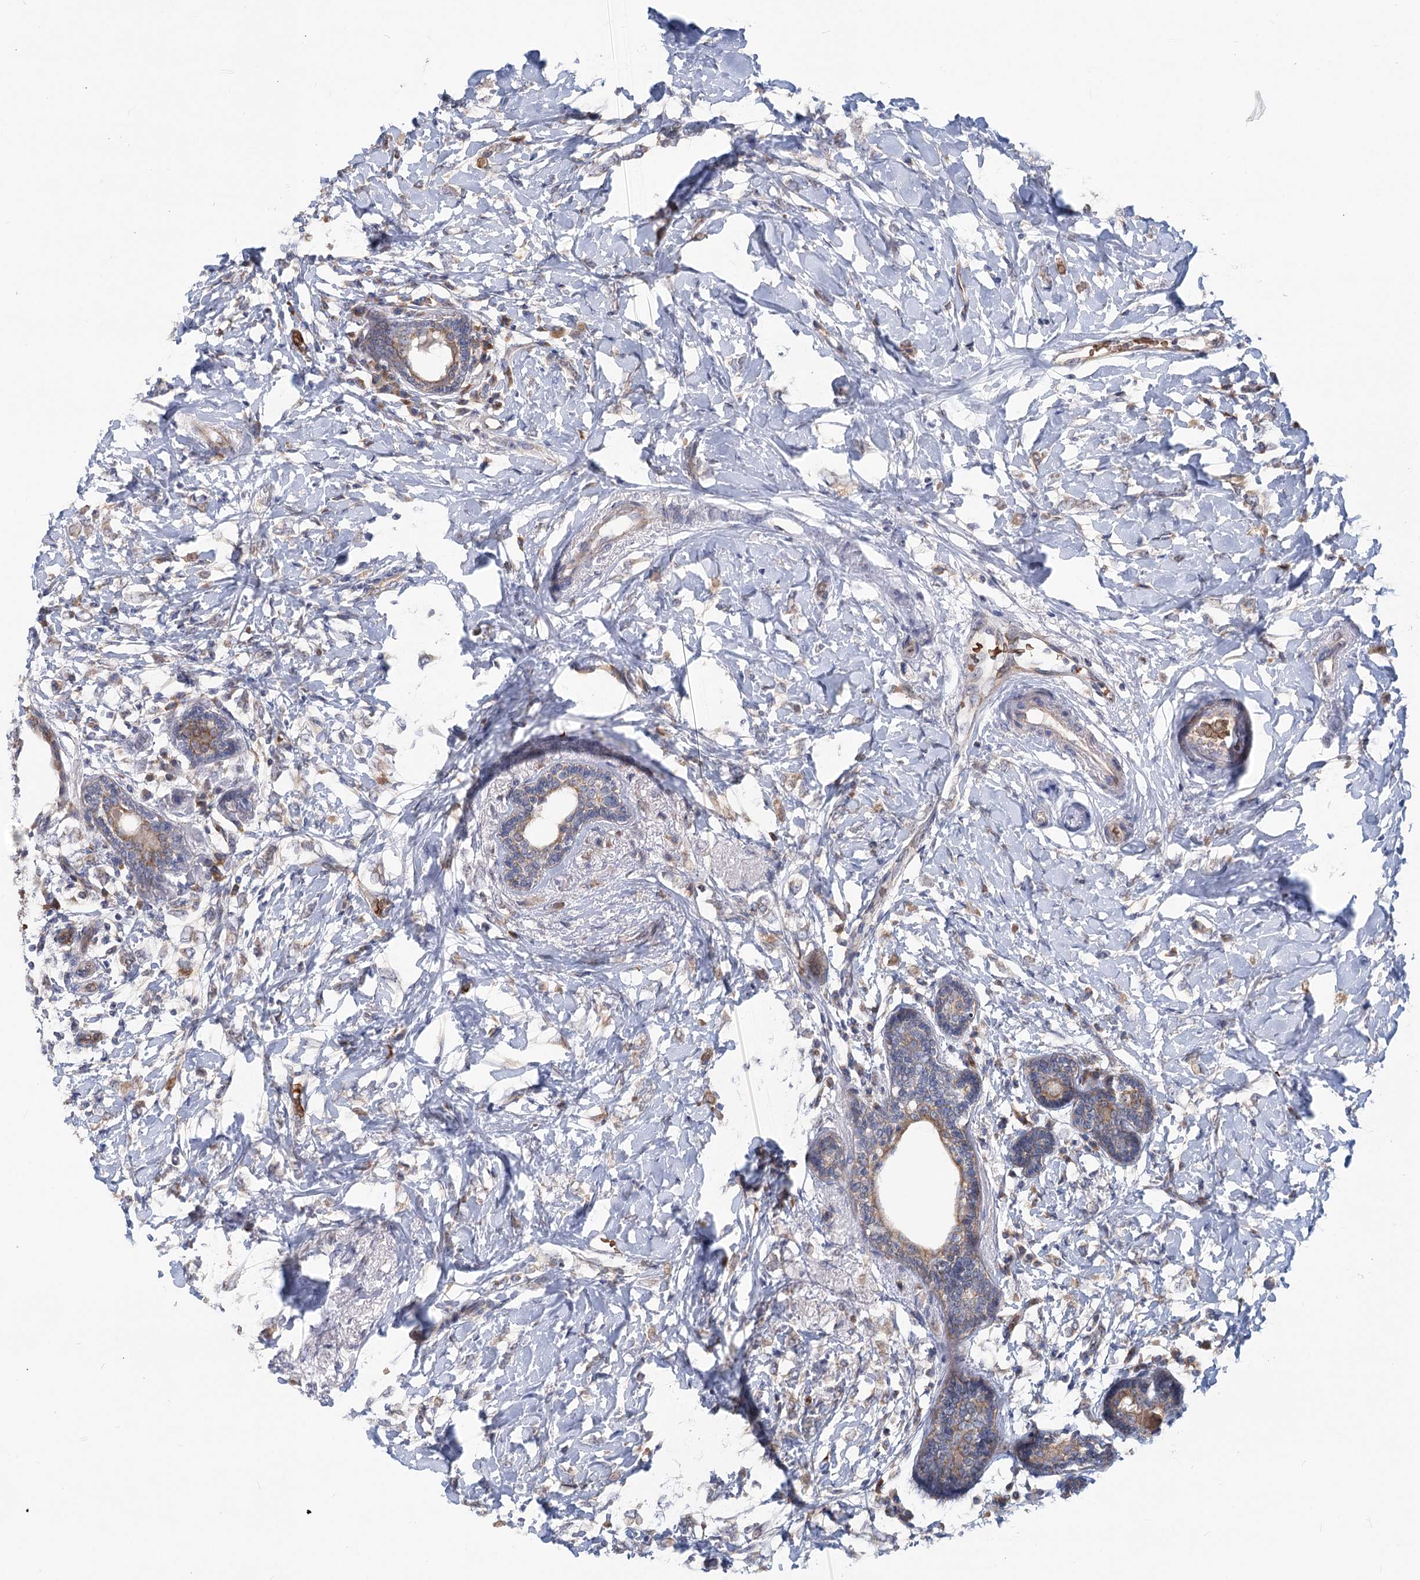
{"staining": {"intensity": "weak", "quantity": "<25%", "location": "cytoplasmic/membranous"}, "tissue": "breast cancer", "cell_type": "Tumor cells", "image_type": "cancer", "snomed": [{"axis": "morphology", "description": "Normal tissue, NOS"}, {"axis": "morphology", "description": "Lobular carcinoma"}, {"axis": "topography", "description": "Breast"}], "caption": "DAB (3,3'-diaminobenzidine) immunohistochemical staining of breast cancer reveals no significant staining in tumor cells.", "gene": "CIB4", "patient": {"sex": "female", "age": 47}}